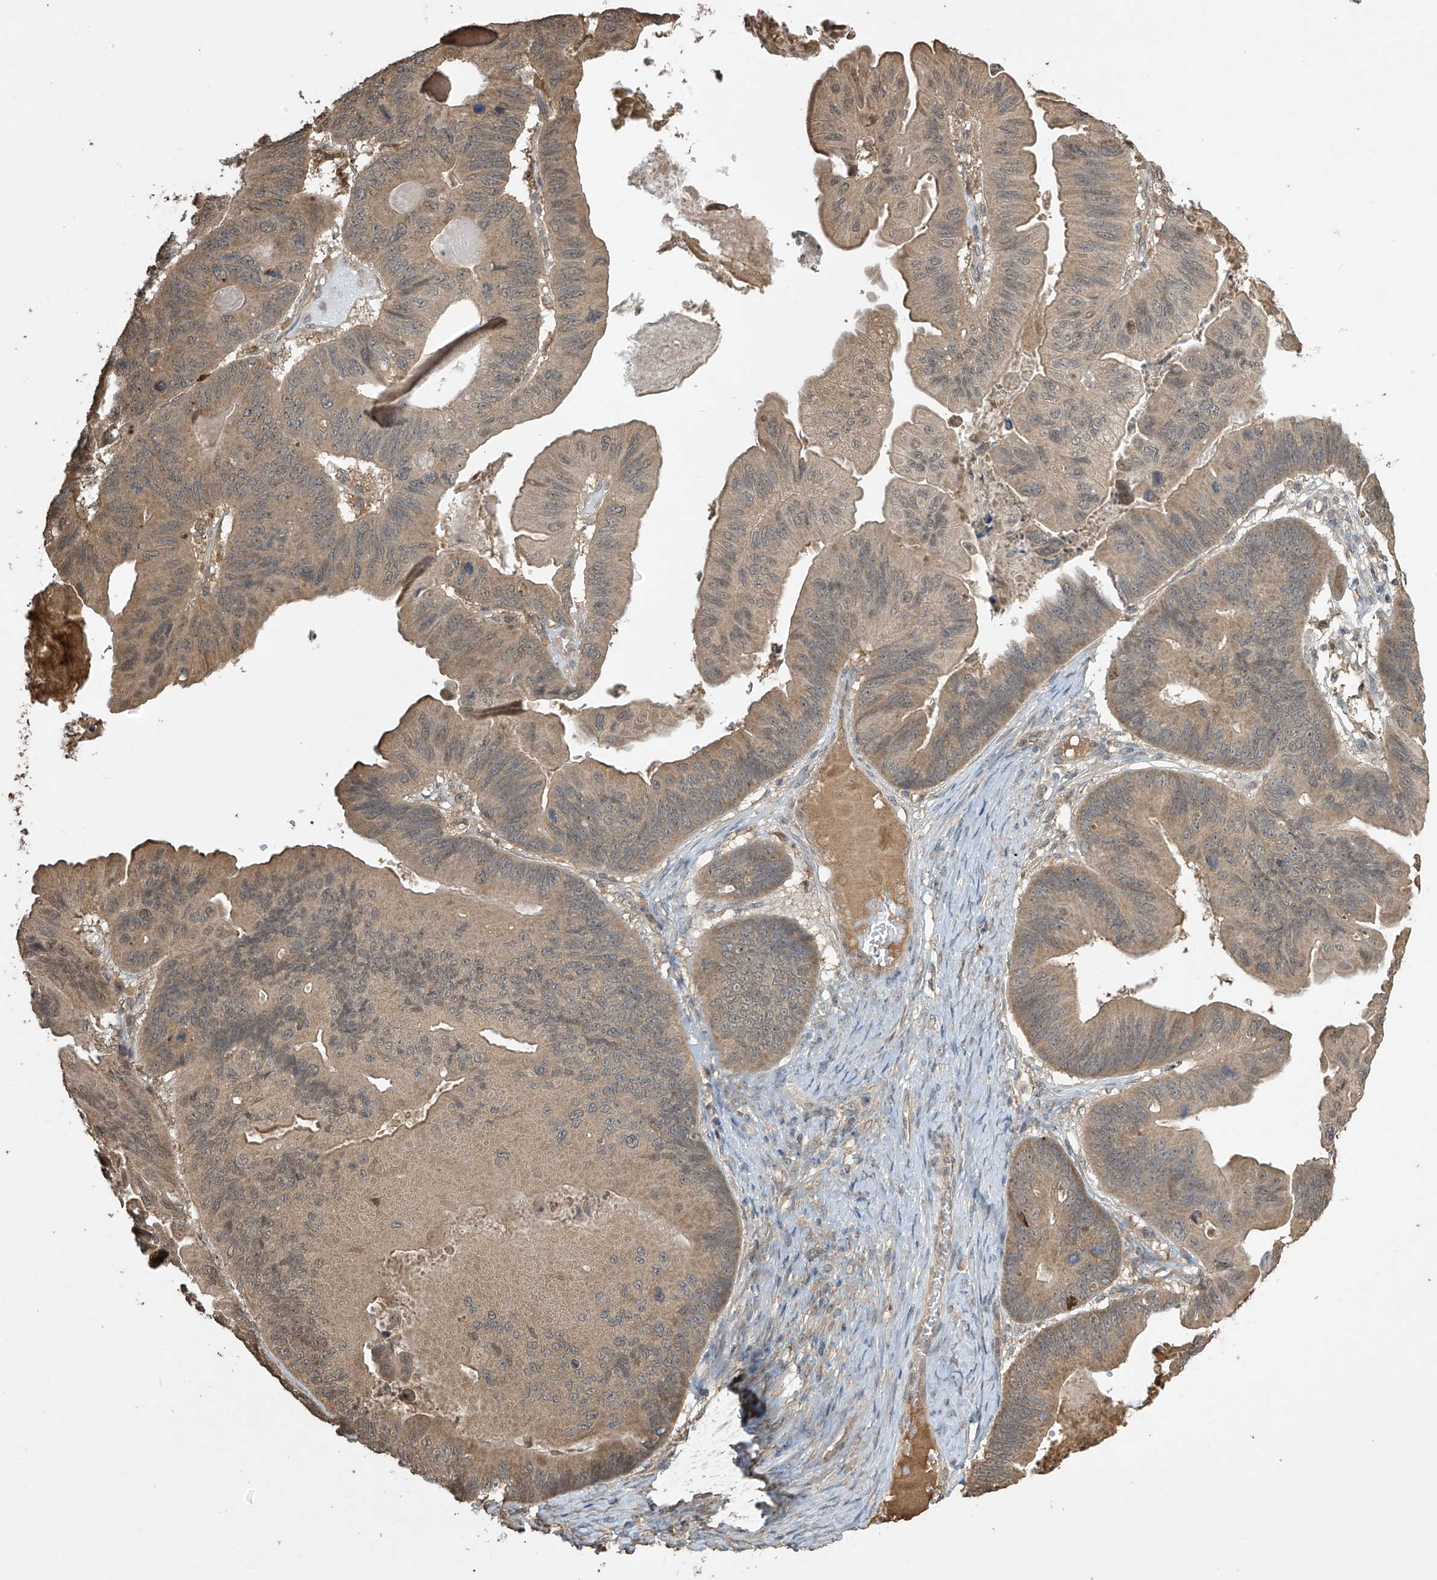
{"staining": {"intensity": "moderate", "quantity": ">75%", "location": "cytoplasmic/membranous"}, "tissue": "ovarian cancer", "cell_type": "Tumor cells", "image_type": "cancer", "snomed": [{"axis": "morphology", "description": "Cystadenocarcinoma, mucinous, NOS"}, {"axis": "topography", "description": "Ovary"}], "caption": "This micrograph reveals ovarian mucinous cystadenocarcinoma stained with immunohistochemistry to label a protein in brown. The cytoplasmic/membranous of tumor cells show moderate positivity for the protein. Nuclei are counter-stained blue.", "gene": "SLFN14", "patient": {"sex": "female", "age": 61}}